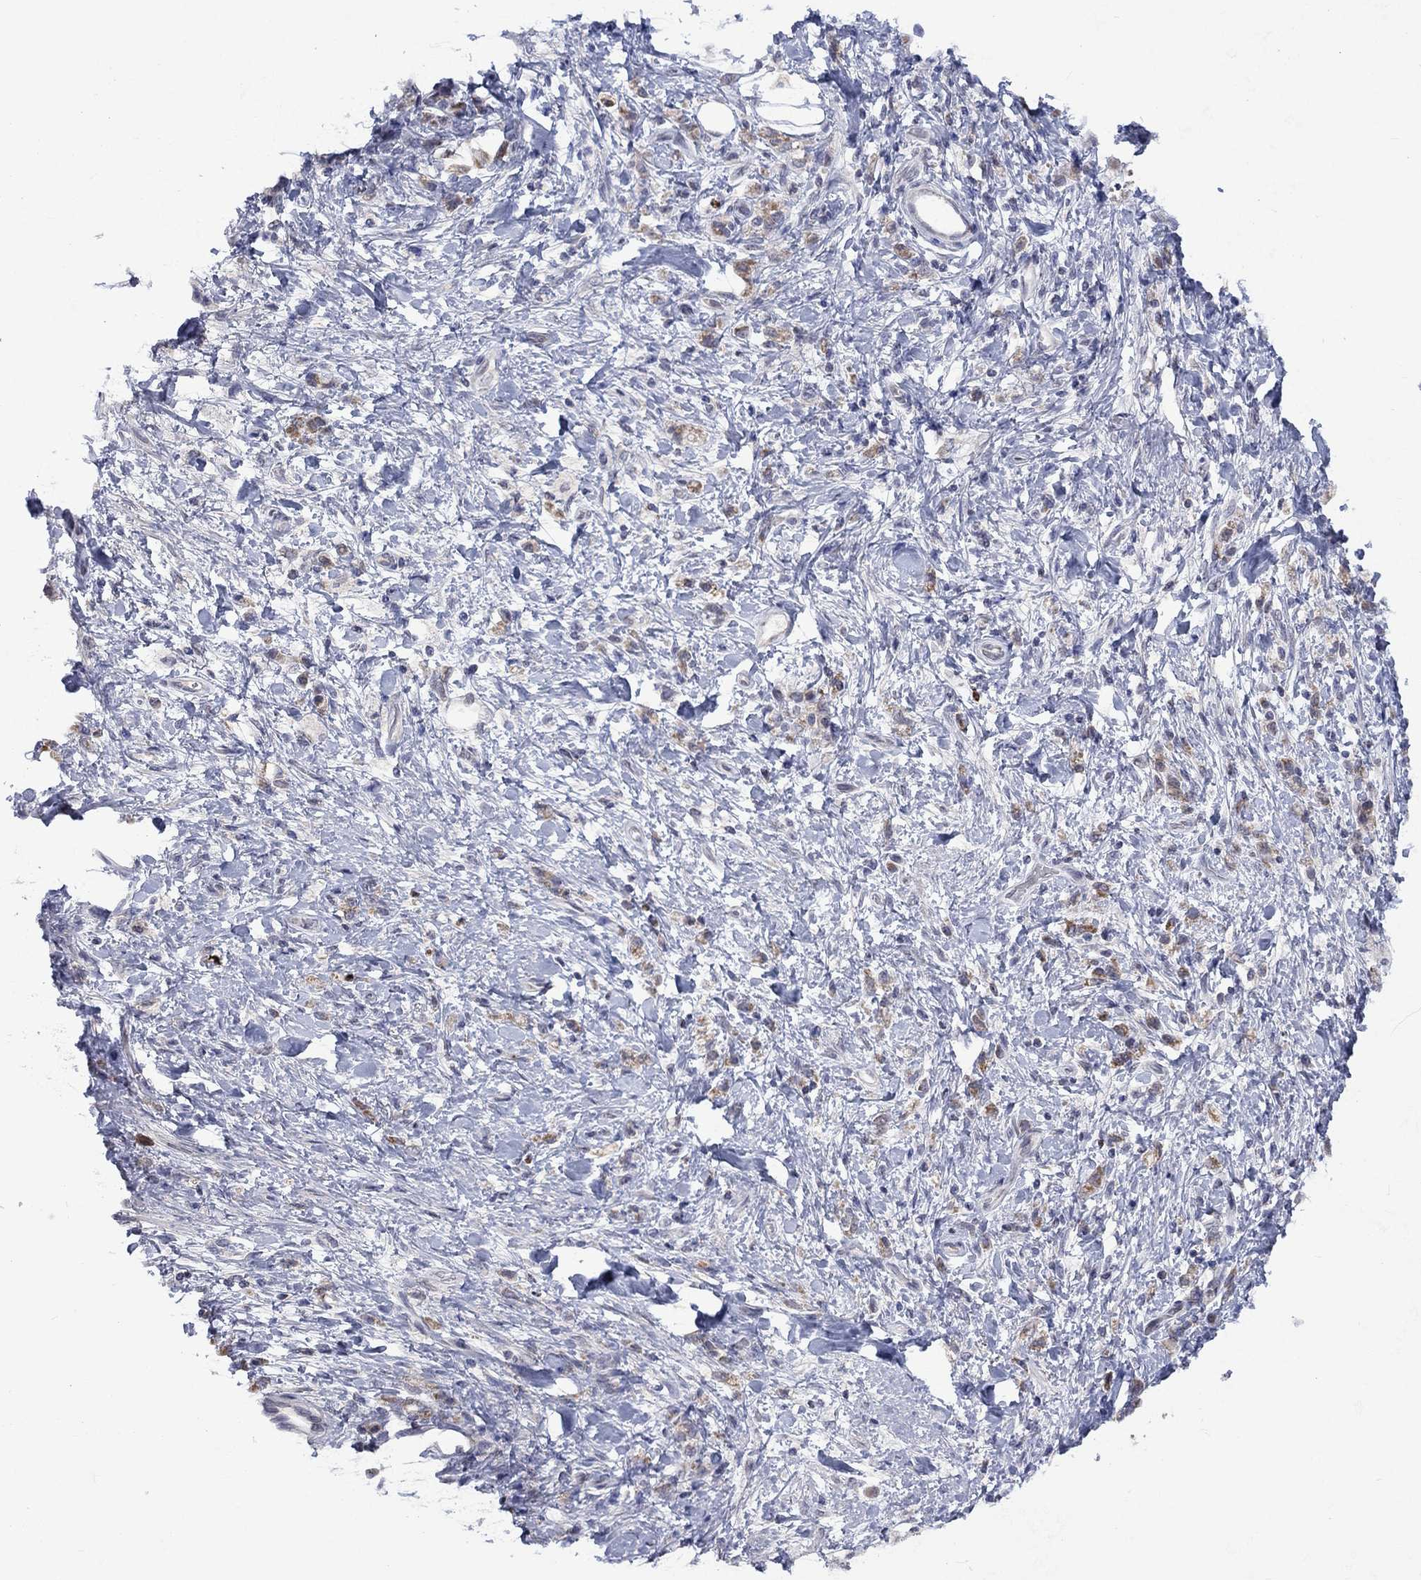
{"staining": {"intensity": "weak", "quantity": "<25%", "location": "cytoplasmic/membranous"}, "tissue": "stomach cancer", "cell_type": "Tumor cells", "image_type": "cancer", "snomed": [{"axis": "morphology", "description": "Adenocarcinoma, NOS"}, {"axis": "topography", "description": "Stomach"}], "caption": "Immunohistochemistry image of neoplastic tissue: stomach cancer stained with DAB exhibits no significant protein expression in tumor cells.", "gene": "KCNJ16", "patient": {"sex": "male", "age": 77}}